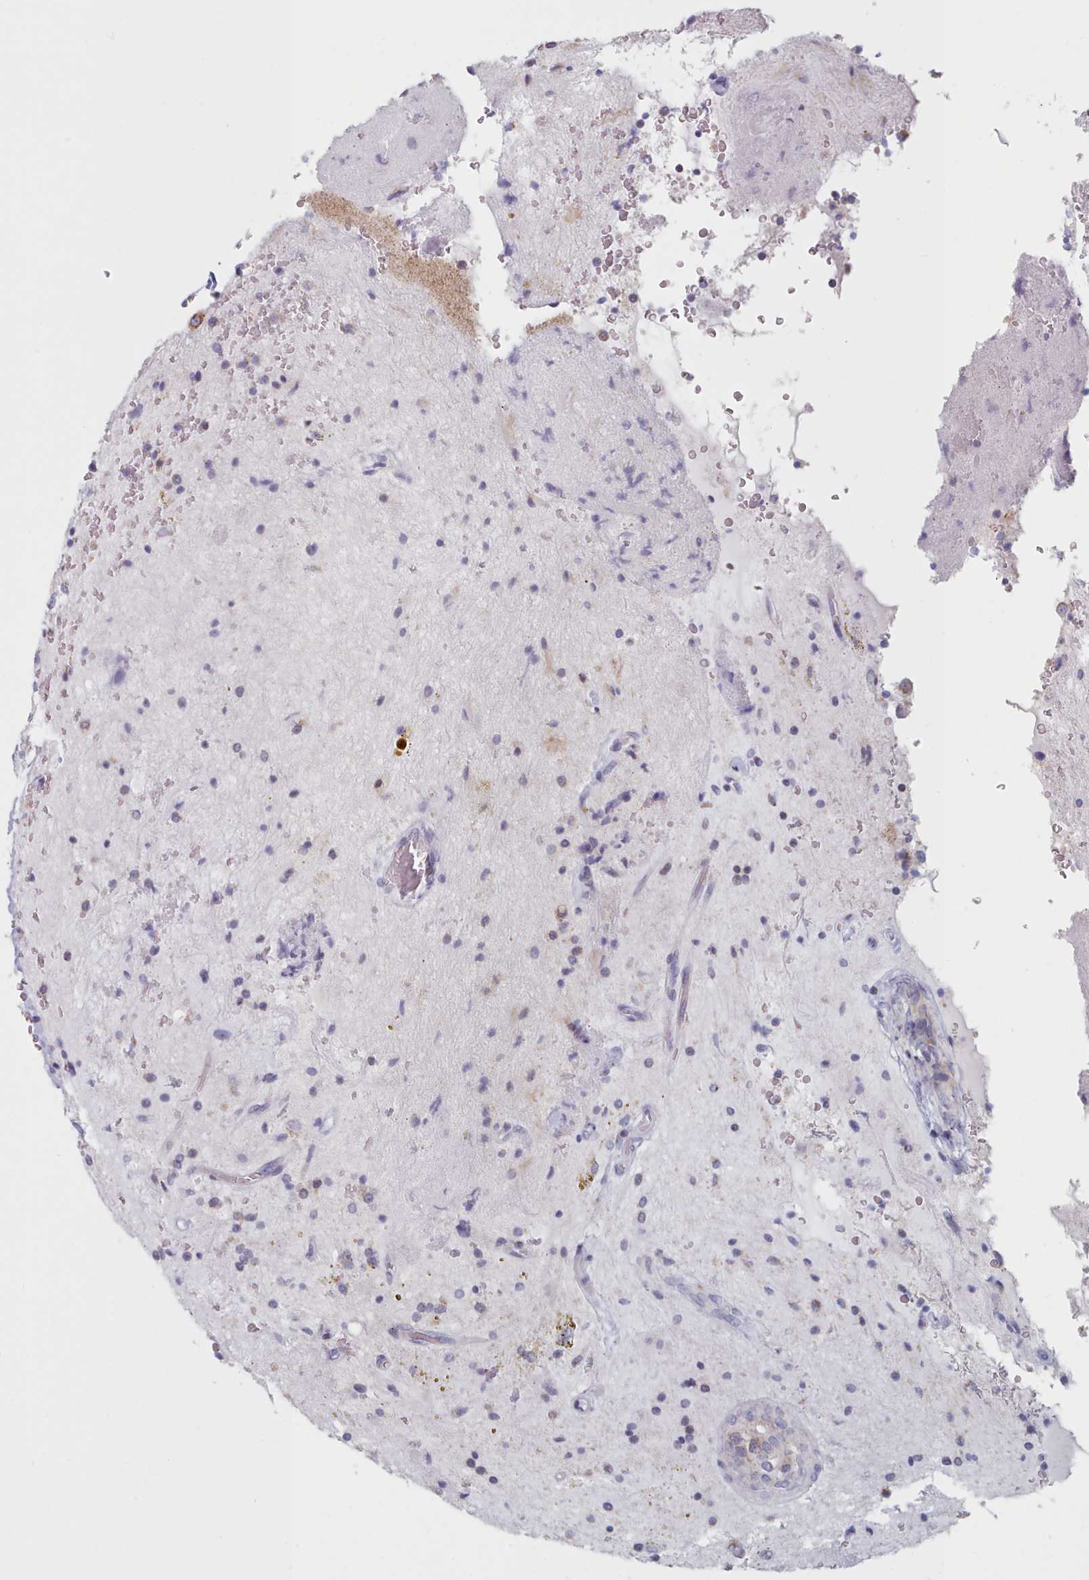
{"staining": {"intensity": "negative", "quantity": "none", "location": "none"}, "tissue": "glioma", "cell_type": "Tumor cells", "image_type": "cancer", "snomed": [{"axis": "morphology", "description": "Glioma, malignant, High grade"}, {"axis": "topography", "description": "Brain"}], "caption": "DAB (3,3'-diaminobenzidine) immunohistochemical staining of human malignant glioma (high-grade) shows no significant staining in tumor cells.", "gene": "FAM170B", "patient": {"sex": "male", "age": 34}}